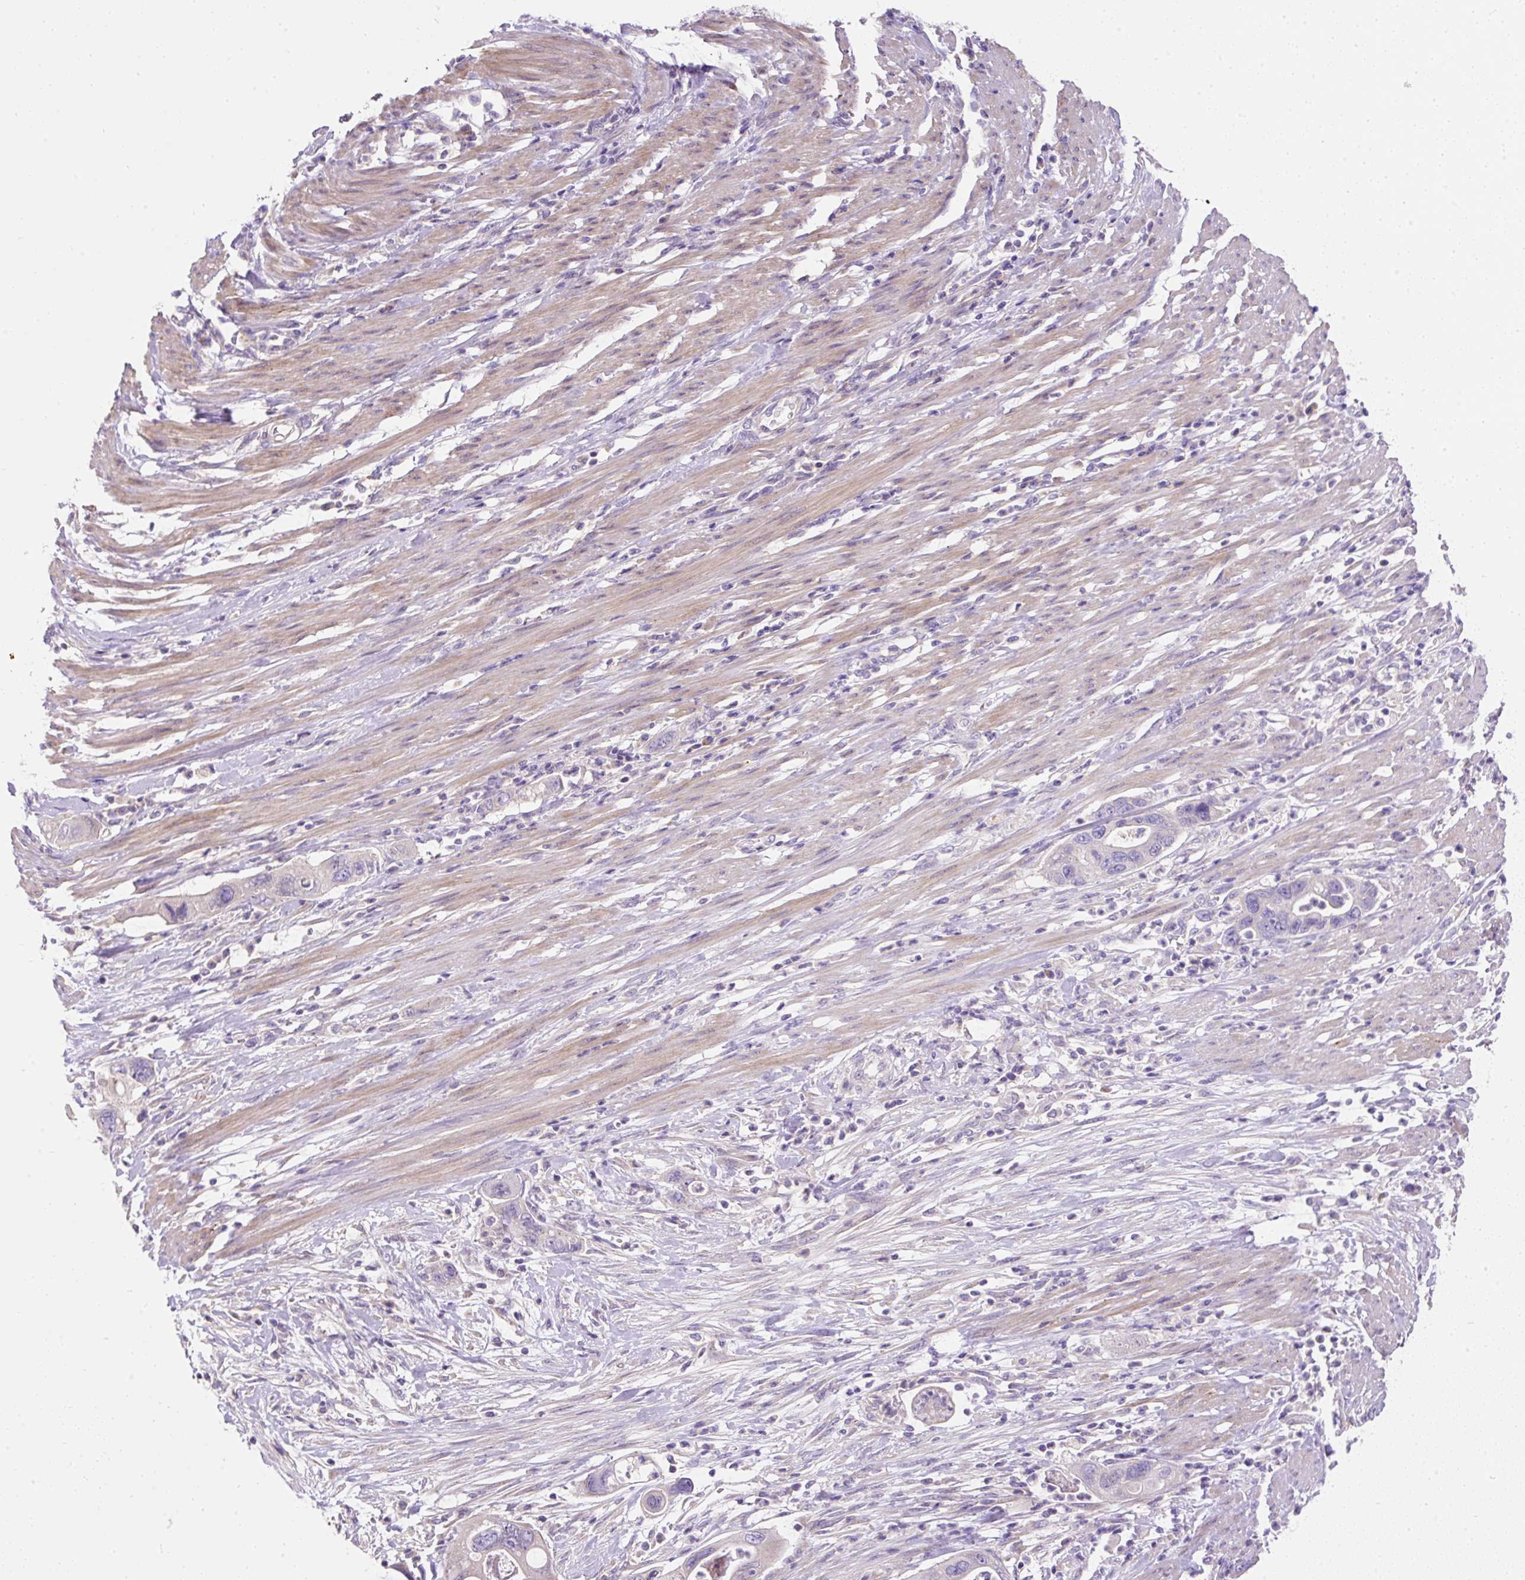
{"staining": {"intensity": "negative", "quantity": "none", "location": "none"}, "tissue": "pancreatic cancer", "cell_type": "Tumor cells", "image_type": "cancer", "snomed": [{"axis": "morphology", "description": "Adenocarcinoma, NOS"}, {"axis": "topography", "description": "Pancreas"}], "caption": "An immunohistochemistry (IHC) micrograph of pancreatic cancer is shown. There is no staining in tumor cells of pancreatic cancer.", "gene": "SUSD5", "patient": {"sex": "female", "age": 71}}